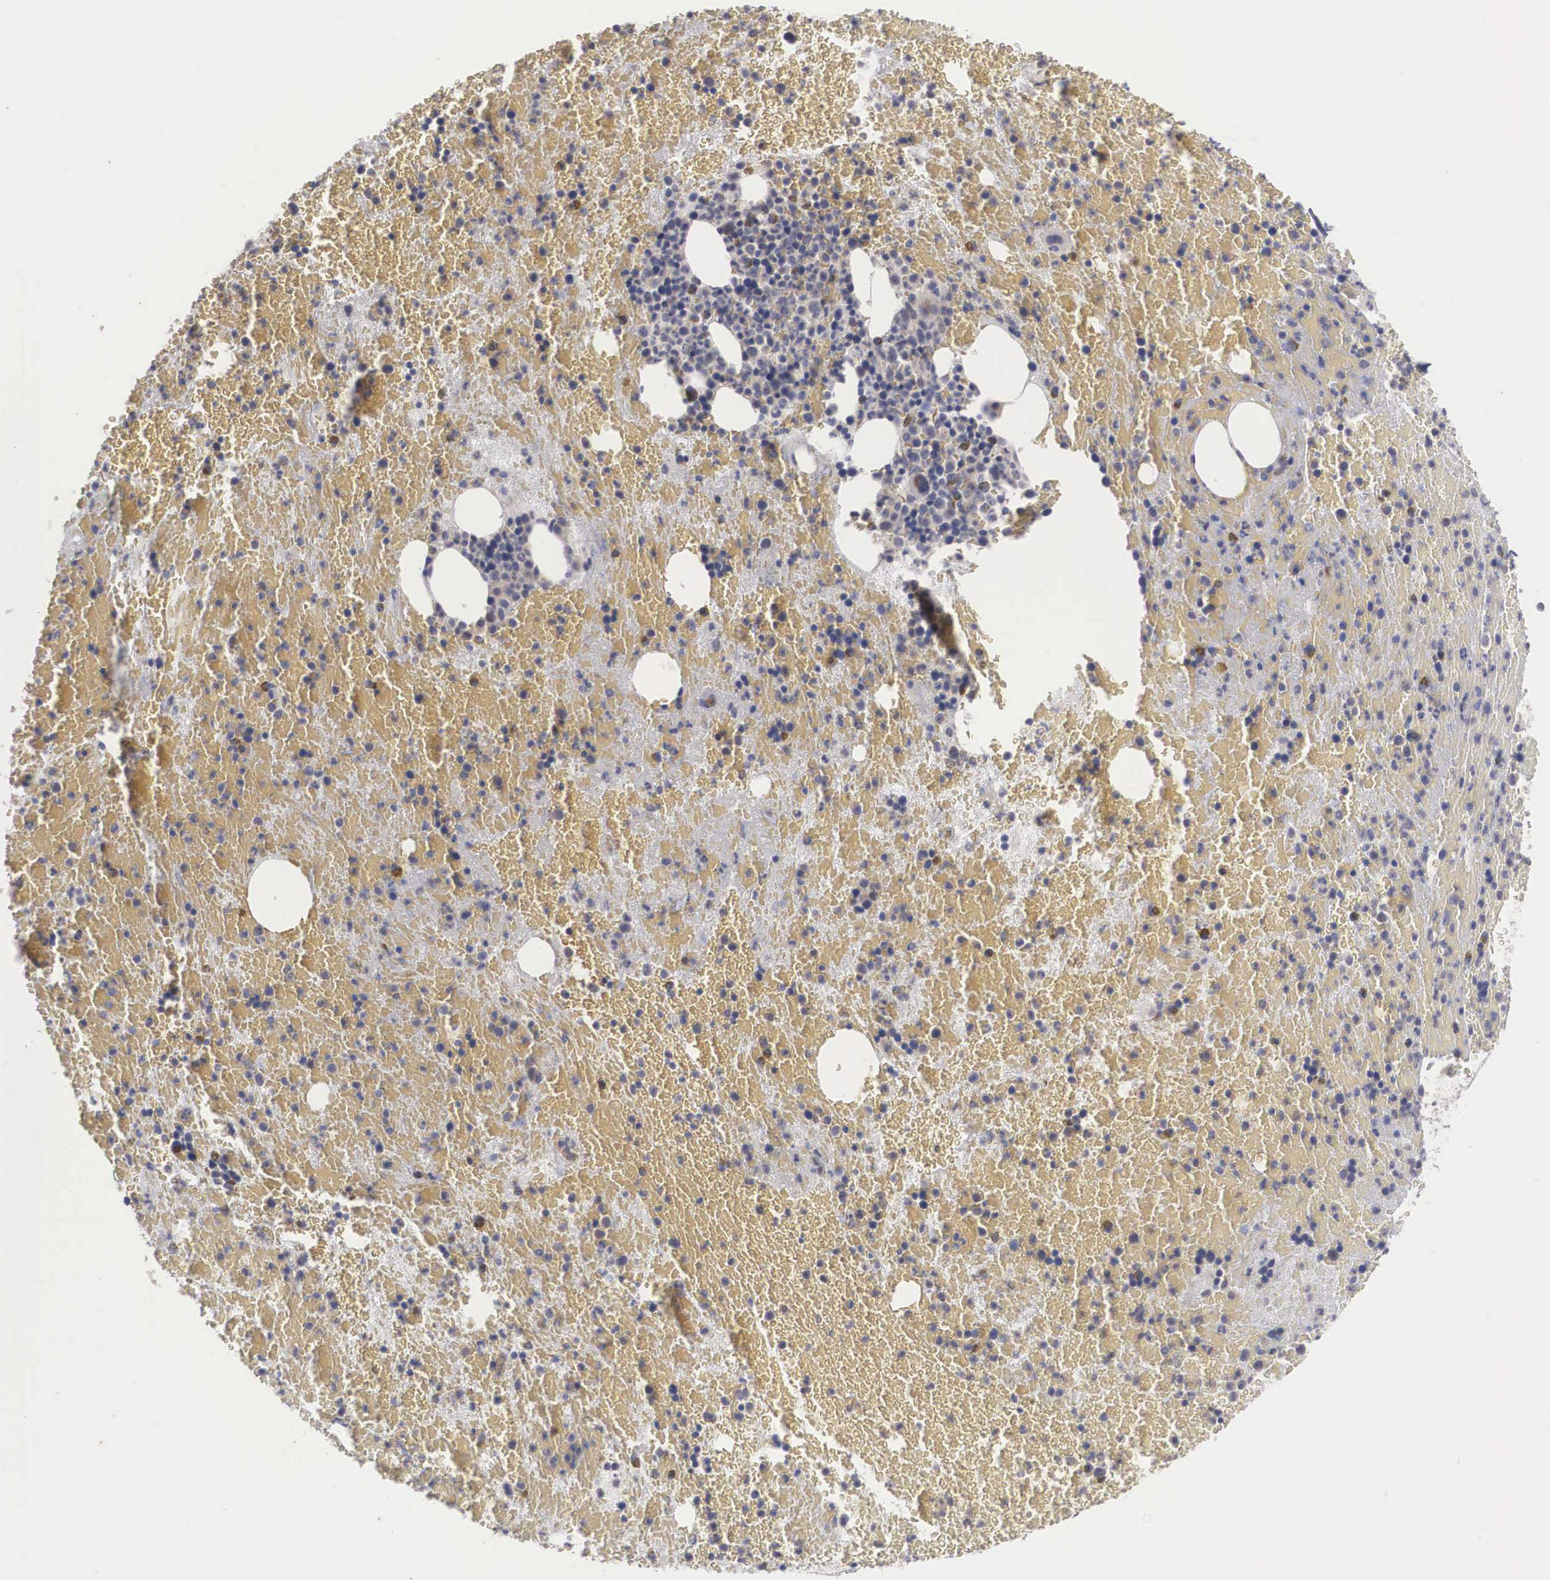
{"staining": {"intensity": "strong", "quantity": "<25%", "location": "cytoplasmic/membranous"}, "tissue": "bone marrow", "cell_type": "Hematopoietic cells", "image_type": "normal", "snomed": [{"axis": "morphology", "description": "Normal tissue, NOS"}, {"axis": "topography", "description": "Bone marrow"}], "caption": "Immunohistochemistry (IHC) of benign bone marrow exhibits medium levels of strong cytoplasmic/membranous expression in about <25% of hematopoietic cells.", "gene": "AMN", "patient": {"sex": "female", "age": 53}}